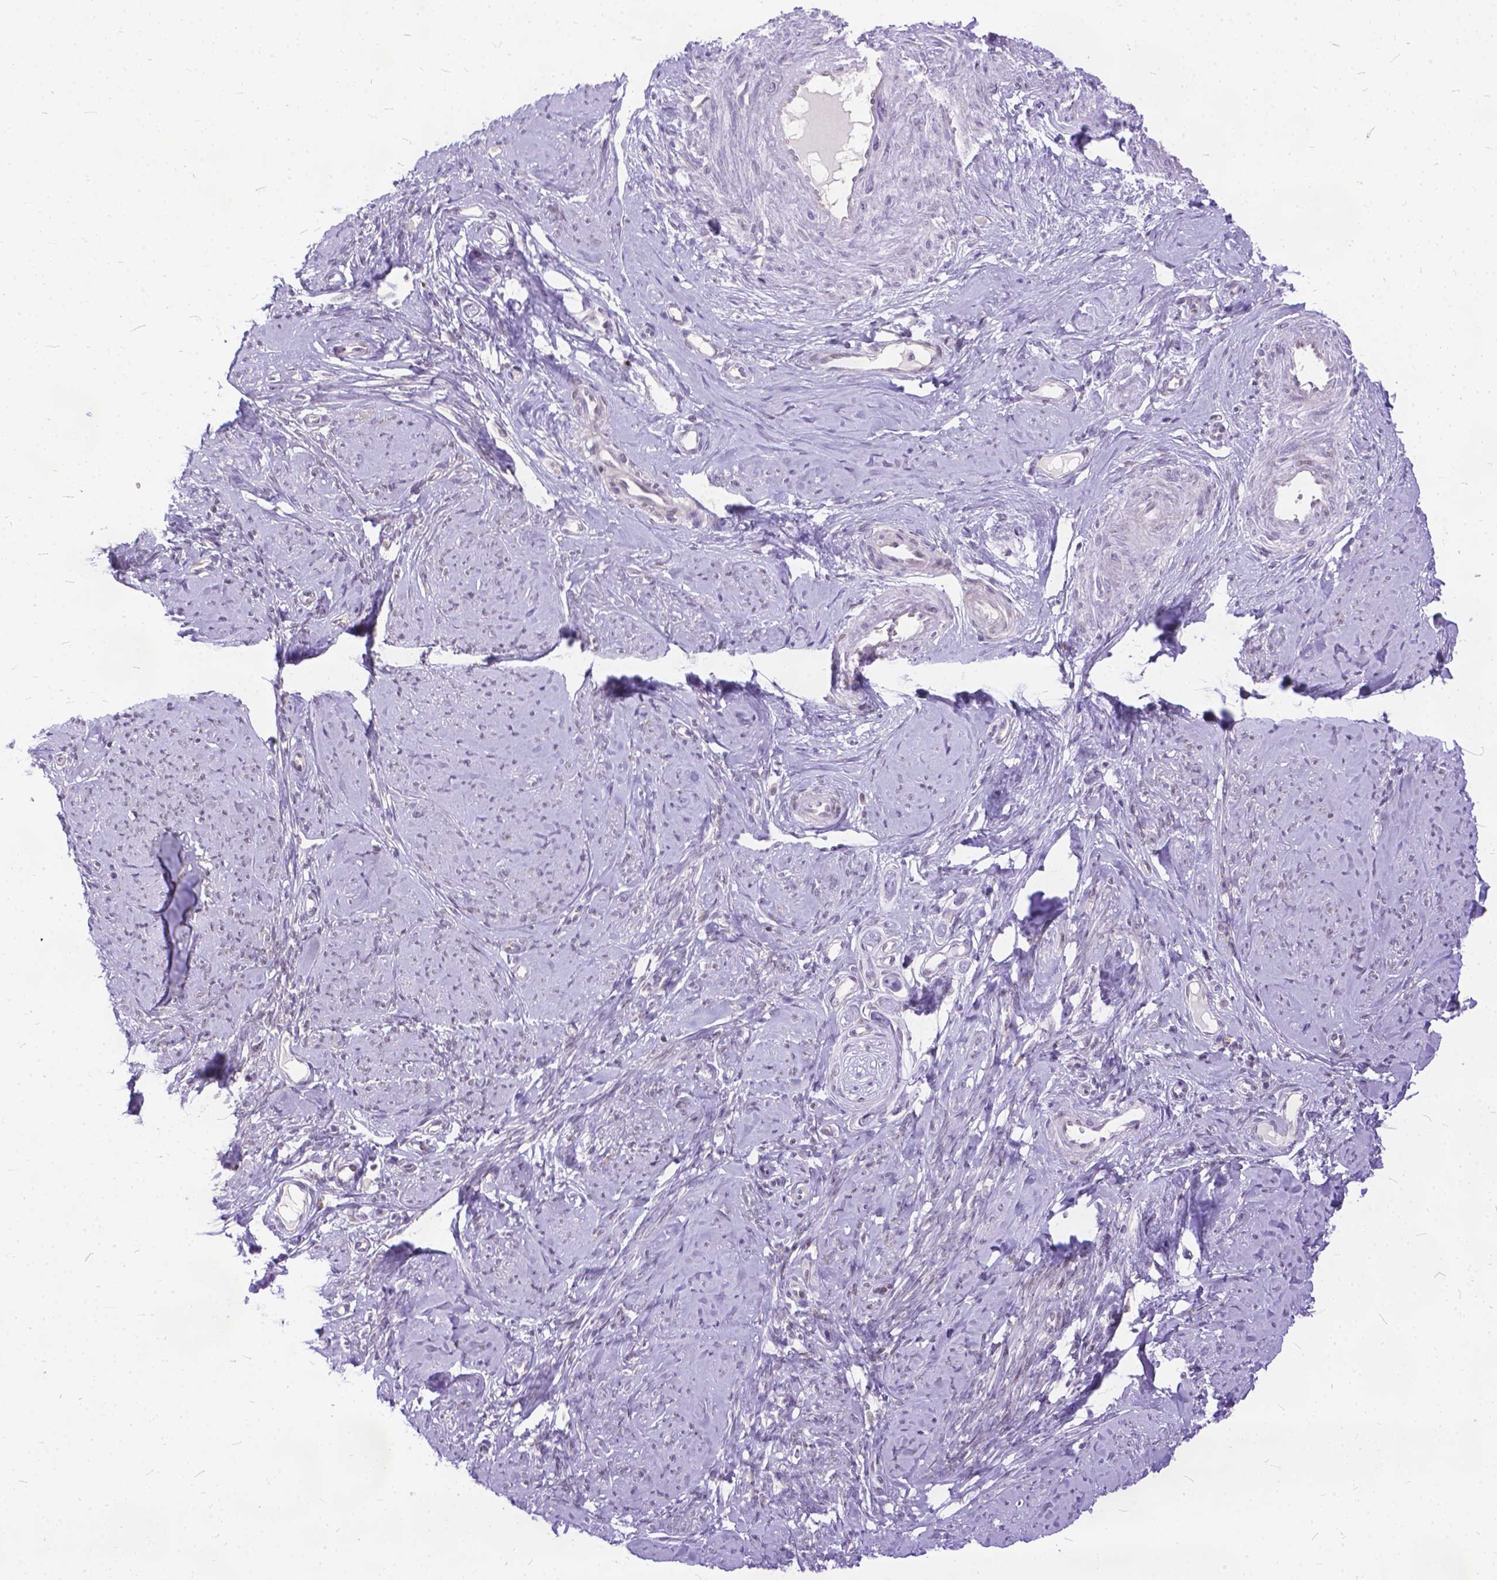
{"staining": {"intensity": "weak", "quantity": "25%-75%", "location": "nuclear"}, "tissue": "smooth muscle", "cell_type": "Smooth muscle cells", "image_type": "normal", "snomed": [{"axis": "morphology", "description": "Normal tissue, NOS"}, {"axis": "topography", "description": "Smooth muscle"}], "caption": "Immunohistochemistry (DAB (3,3'-diaminobenzidine)) staining of benign smooth muscle shows weak nuclear protein positivity in about 25%-75% of smooth muscle cells. (Brightfield microscopy of DAB IHC at high magnification).", "gene": "FAM124B", "patient": {"sex": "female", "age": 48}}